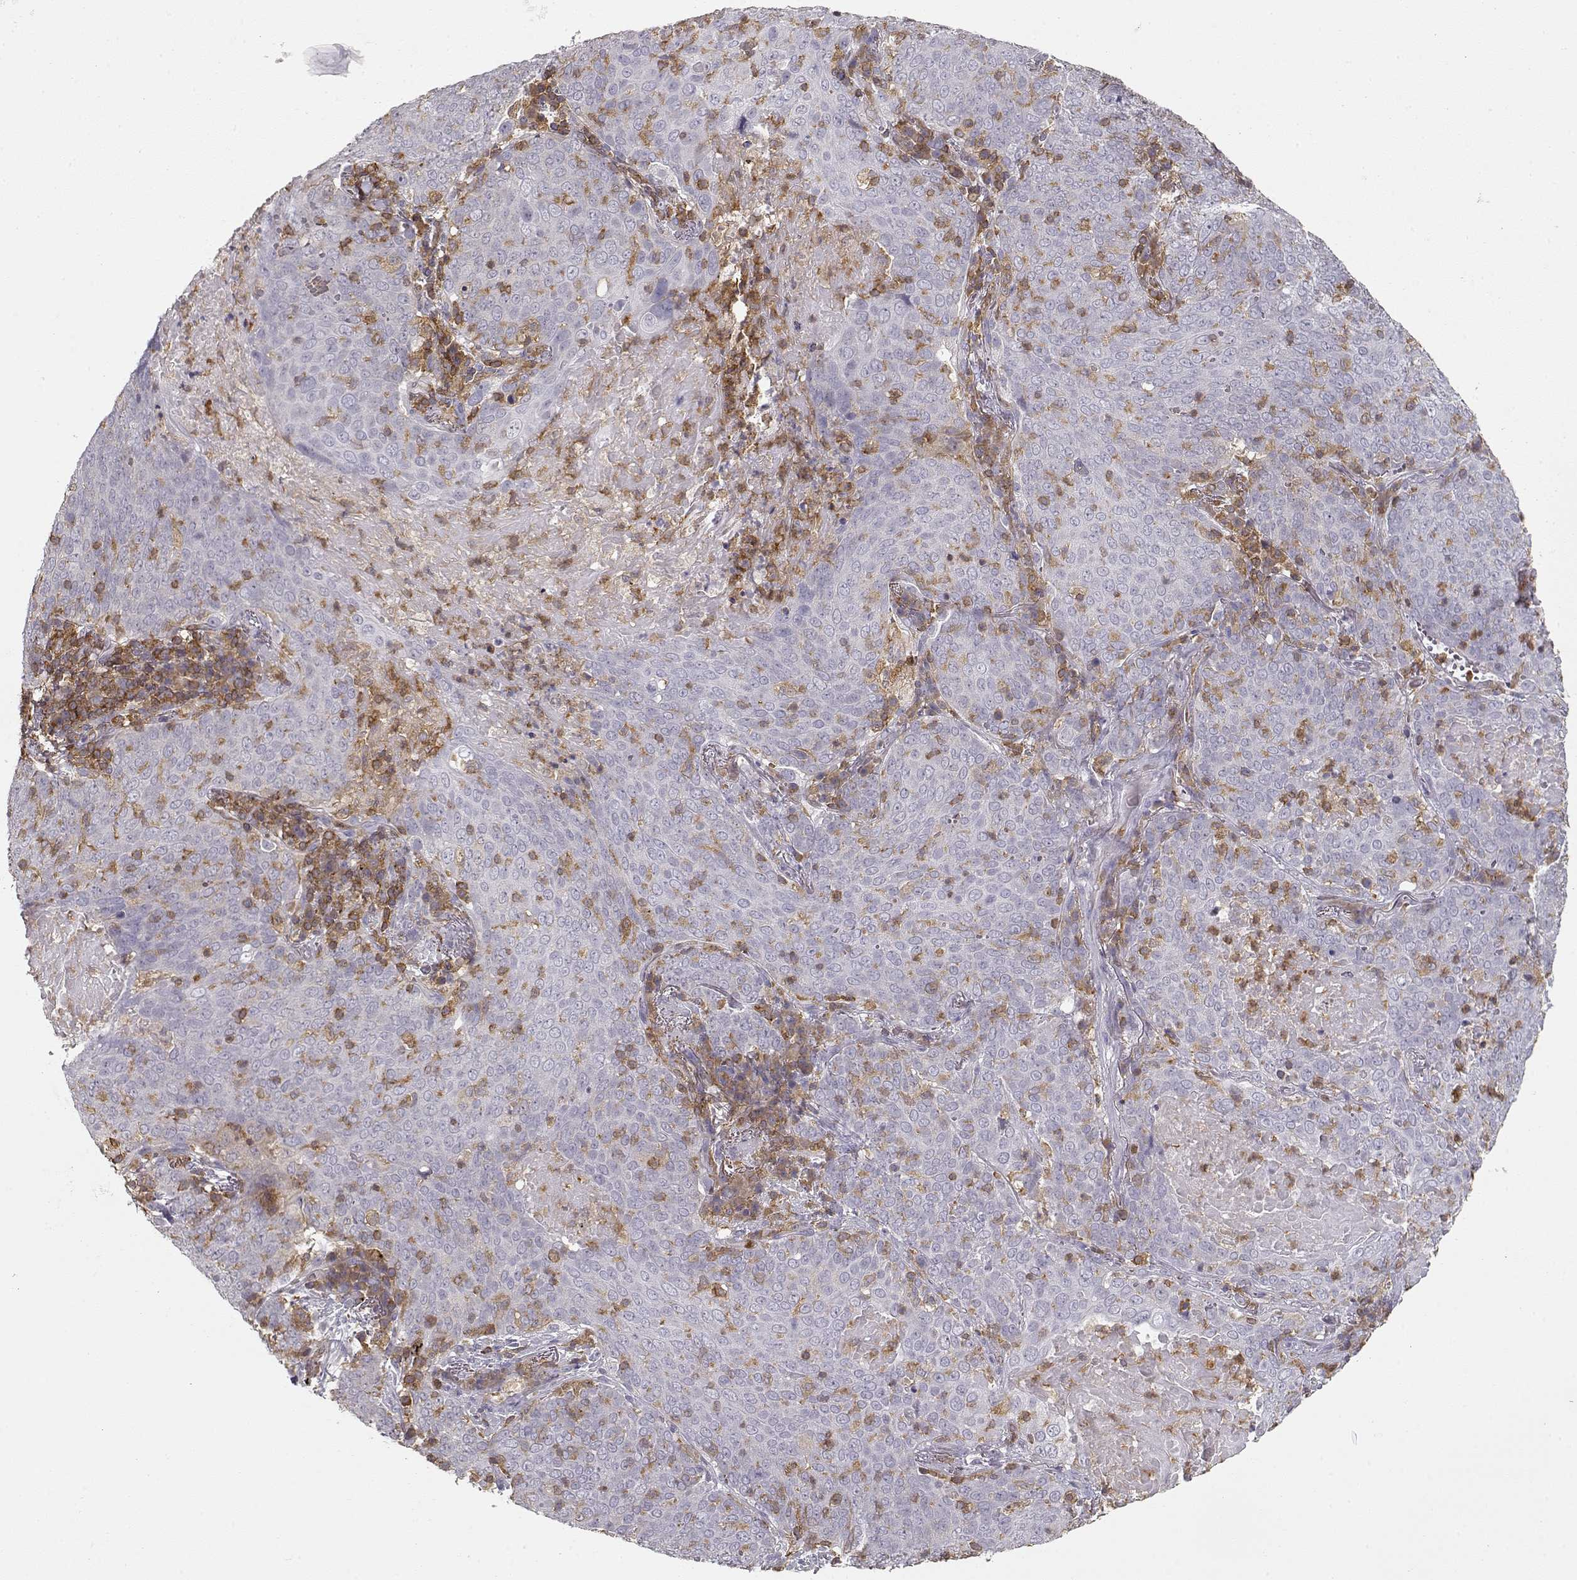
{"staining": {"intensity": "negative", "quantity": "none", "location": "none"}, "tissue": "lung cancer", "cell_type": "Tumor cells", "image_type": "cancer", "snomed": [{"axis": "morphology", "description": "Squamous cell carcinoma, NOS"}, {"axis": "topography", "description": "Lung"}], "caption": "Immunohistochemical staining of human lung squamous cell carcinoma exhibits no significant staining in tumor cells.", "gene": "VAV1", "patient": {"sex": "male", "age": 82}}